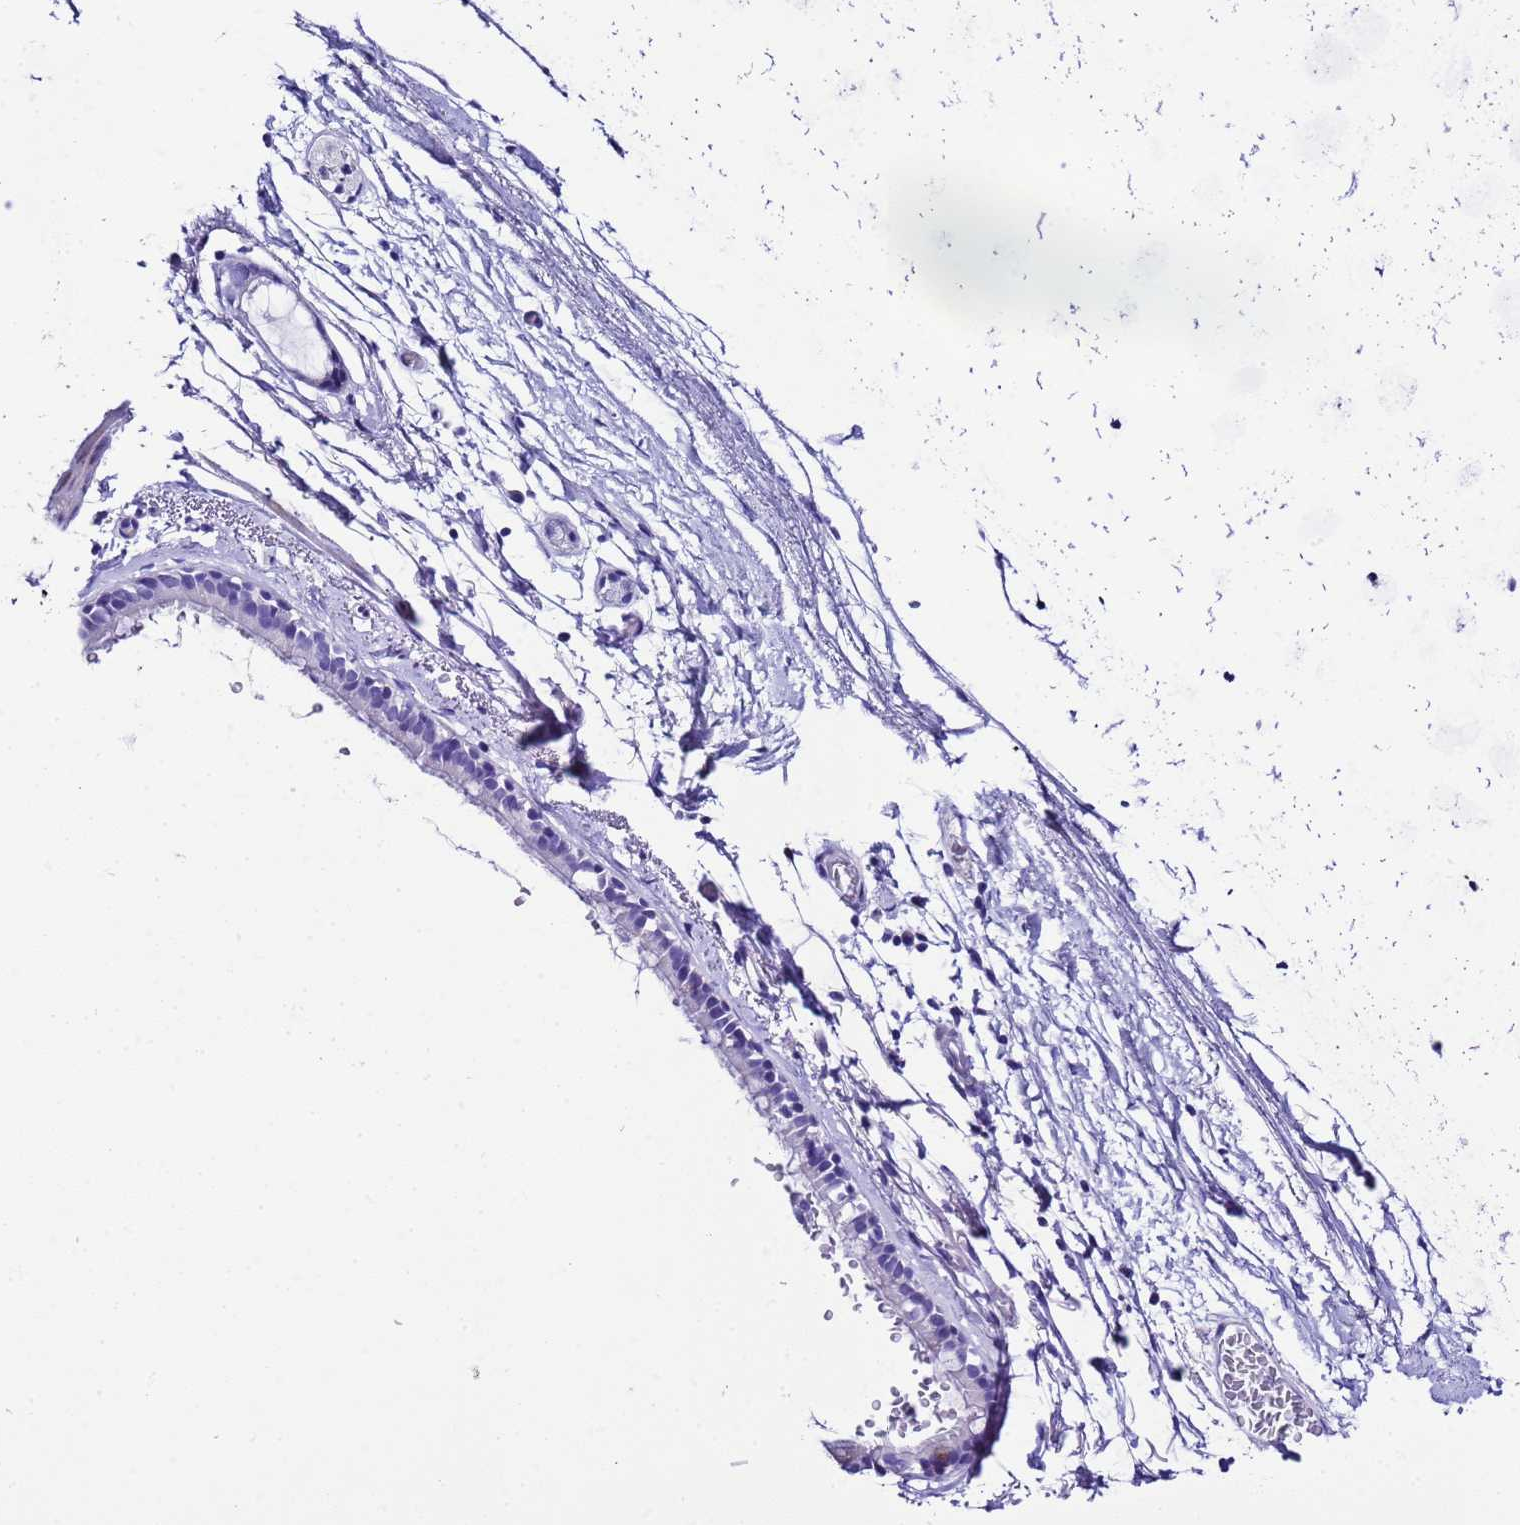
{"staining": {"intensity": "negative", "quantity": "none", "location": "none"}, "tissue": "bronchus", "cell_type": "Respiratory epithelial cells", "image_type": "normal", "snomed": [{"axis": "morphology", "description": "Normal tissue, NOS"}, {"axis": "topography", "description": "Cartilage tissue"}], "caption": "Respiratory epithelial cells are negative for protein expression in benign human bronchus.", "gene": "UGT2A1", "patient": {"sex": "male", "age": 63}}